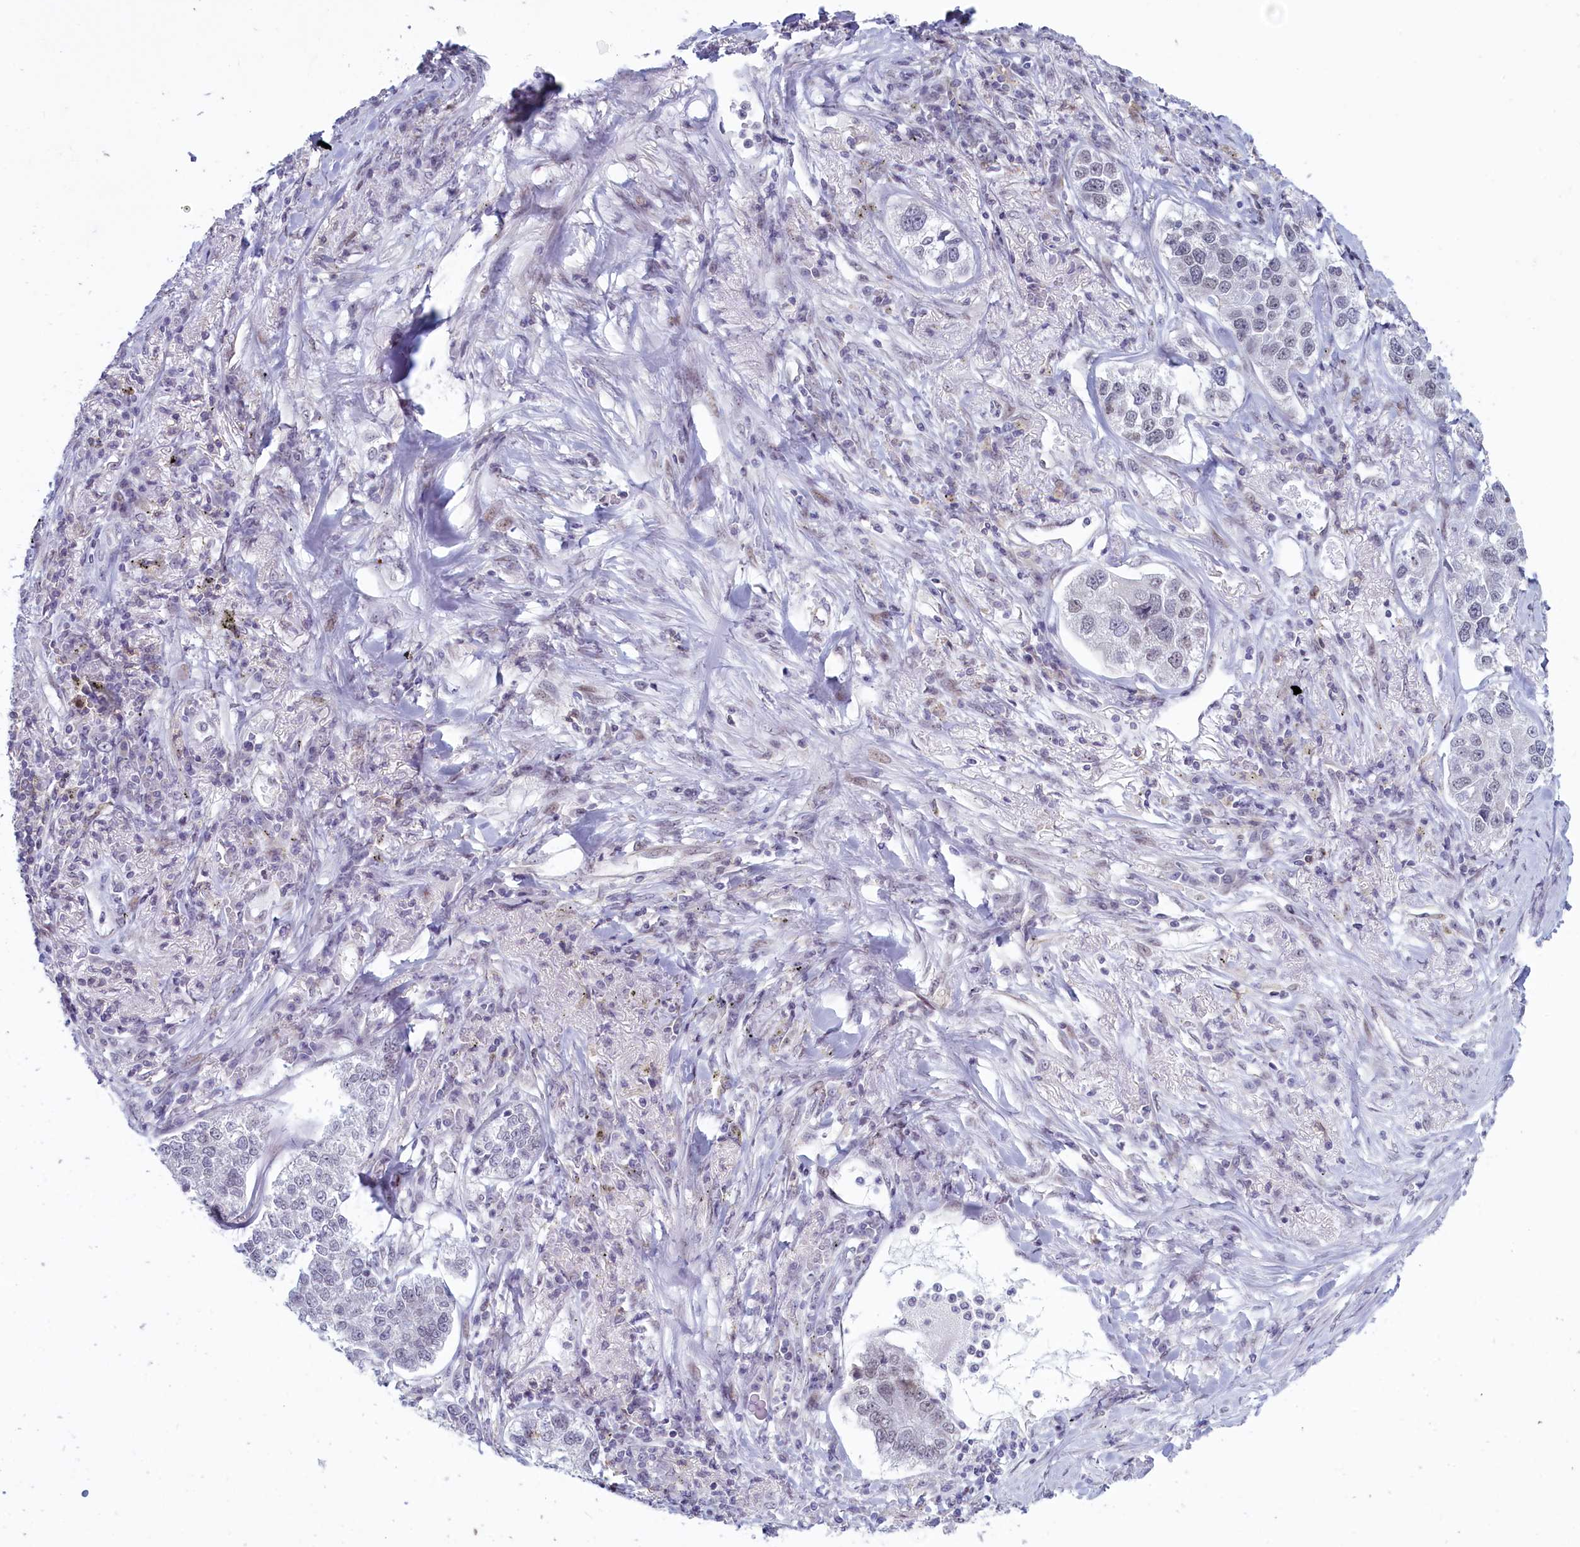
{"staining": {"intensity": "negative", "quantity": "none", "location": "none"}, "tissue": "lung cancer", "cell_type": "Tumor cells", "image_type": "cancer", "snomed": [{"axis": "morphology", "description": "Adenocarcinoma, NOS"}, {"axis": "topography", "description": "Lung"}], "caption": "IHC of human lung cancer exhibits no expression in tumor cells. (Brightfield microscopy of DAB (3,3'-diaminobenzidine) immunohistochemistry at high magnification).", "gene": "ATF7IP2", "patient": {"sex": "male", "age": 49}}